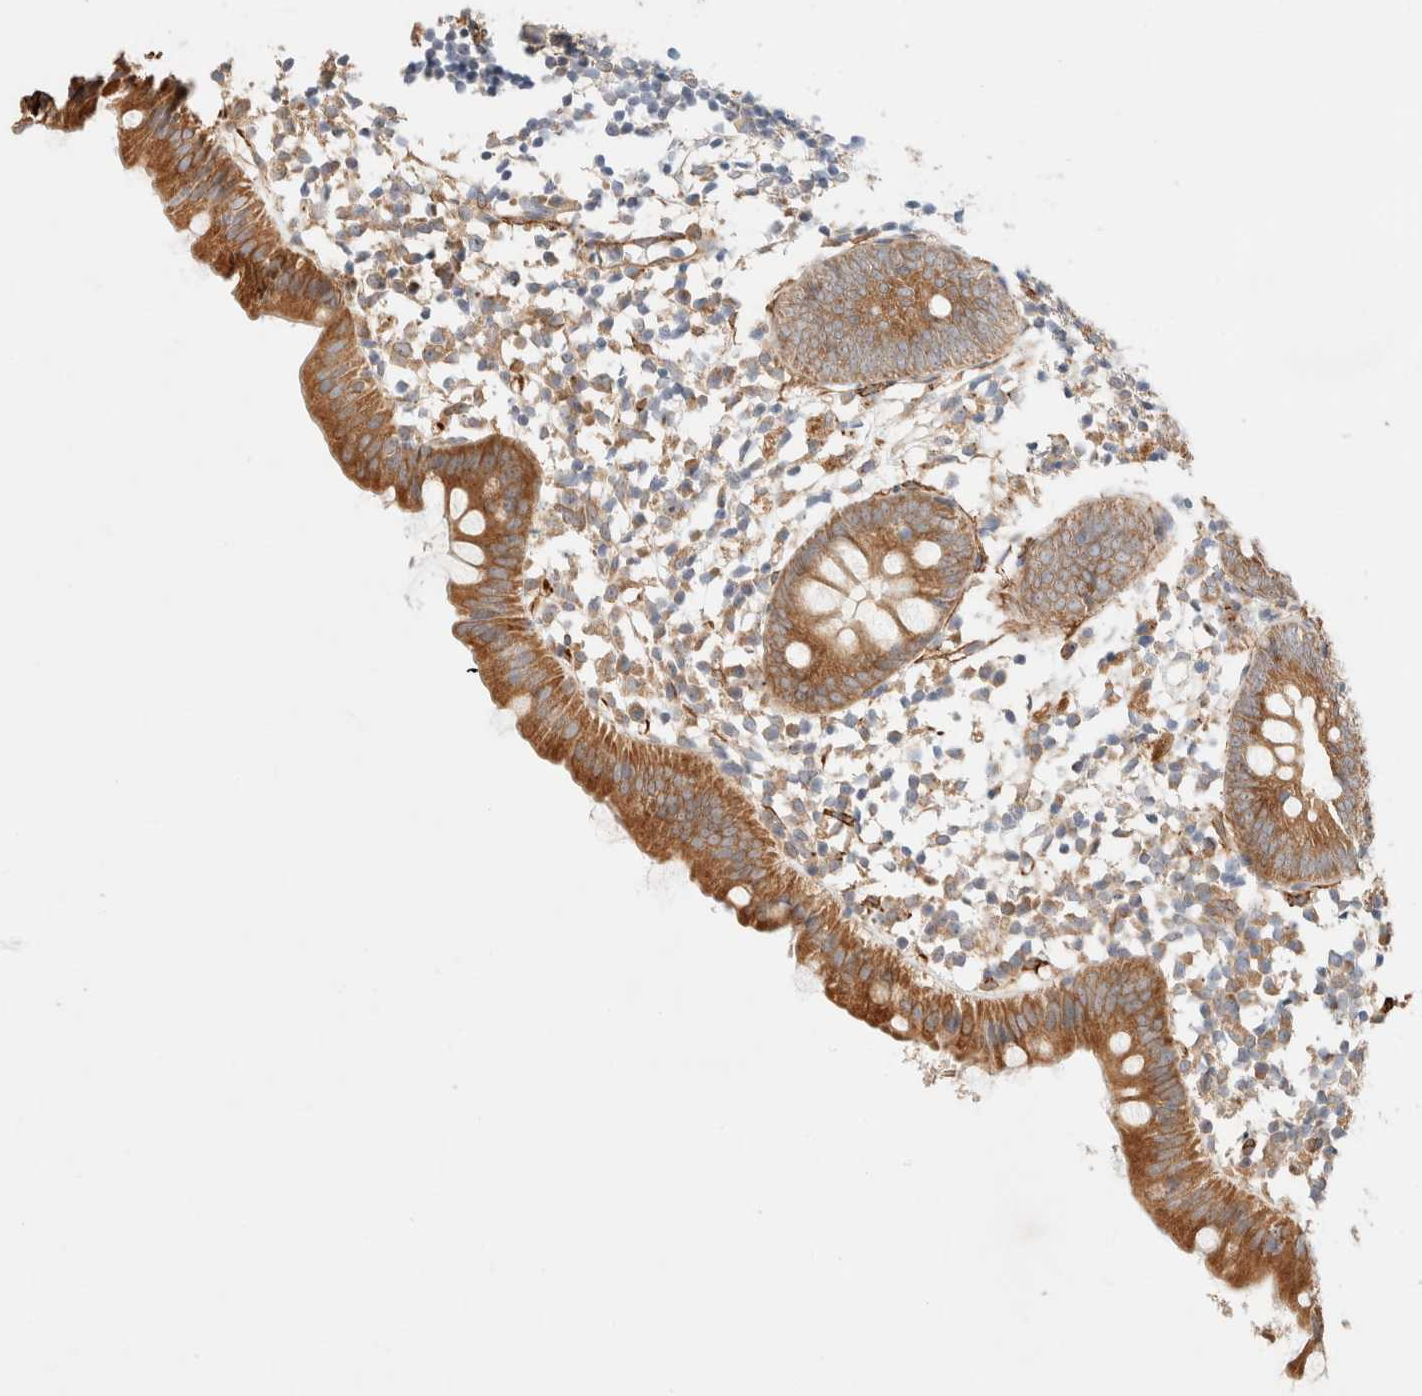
{"staining": {"intensity": "strong", "quantity": ">75%", "location": "cytoplasmic/membranous"}, "tissue": "appendix", "cell_type": "Glandular cells", "image_type": "normal", "snomed": [{"axis": "morphology", "description": "Normal tissue, NOS"}, {"axis": "topography", "description": "Appendix"}], "caption": "IHC of normal human appendix exhibits high levels of strong cytoplasmic/membranous expression in approximately >75% of glandular cells.", "gene": "RRP15", "patient": {"sex": "female", "age": 20}}